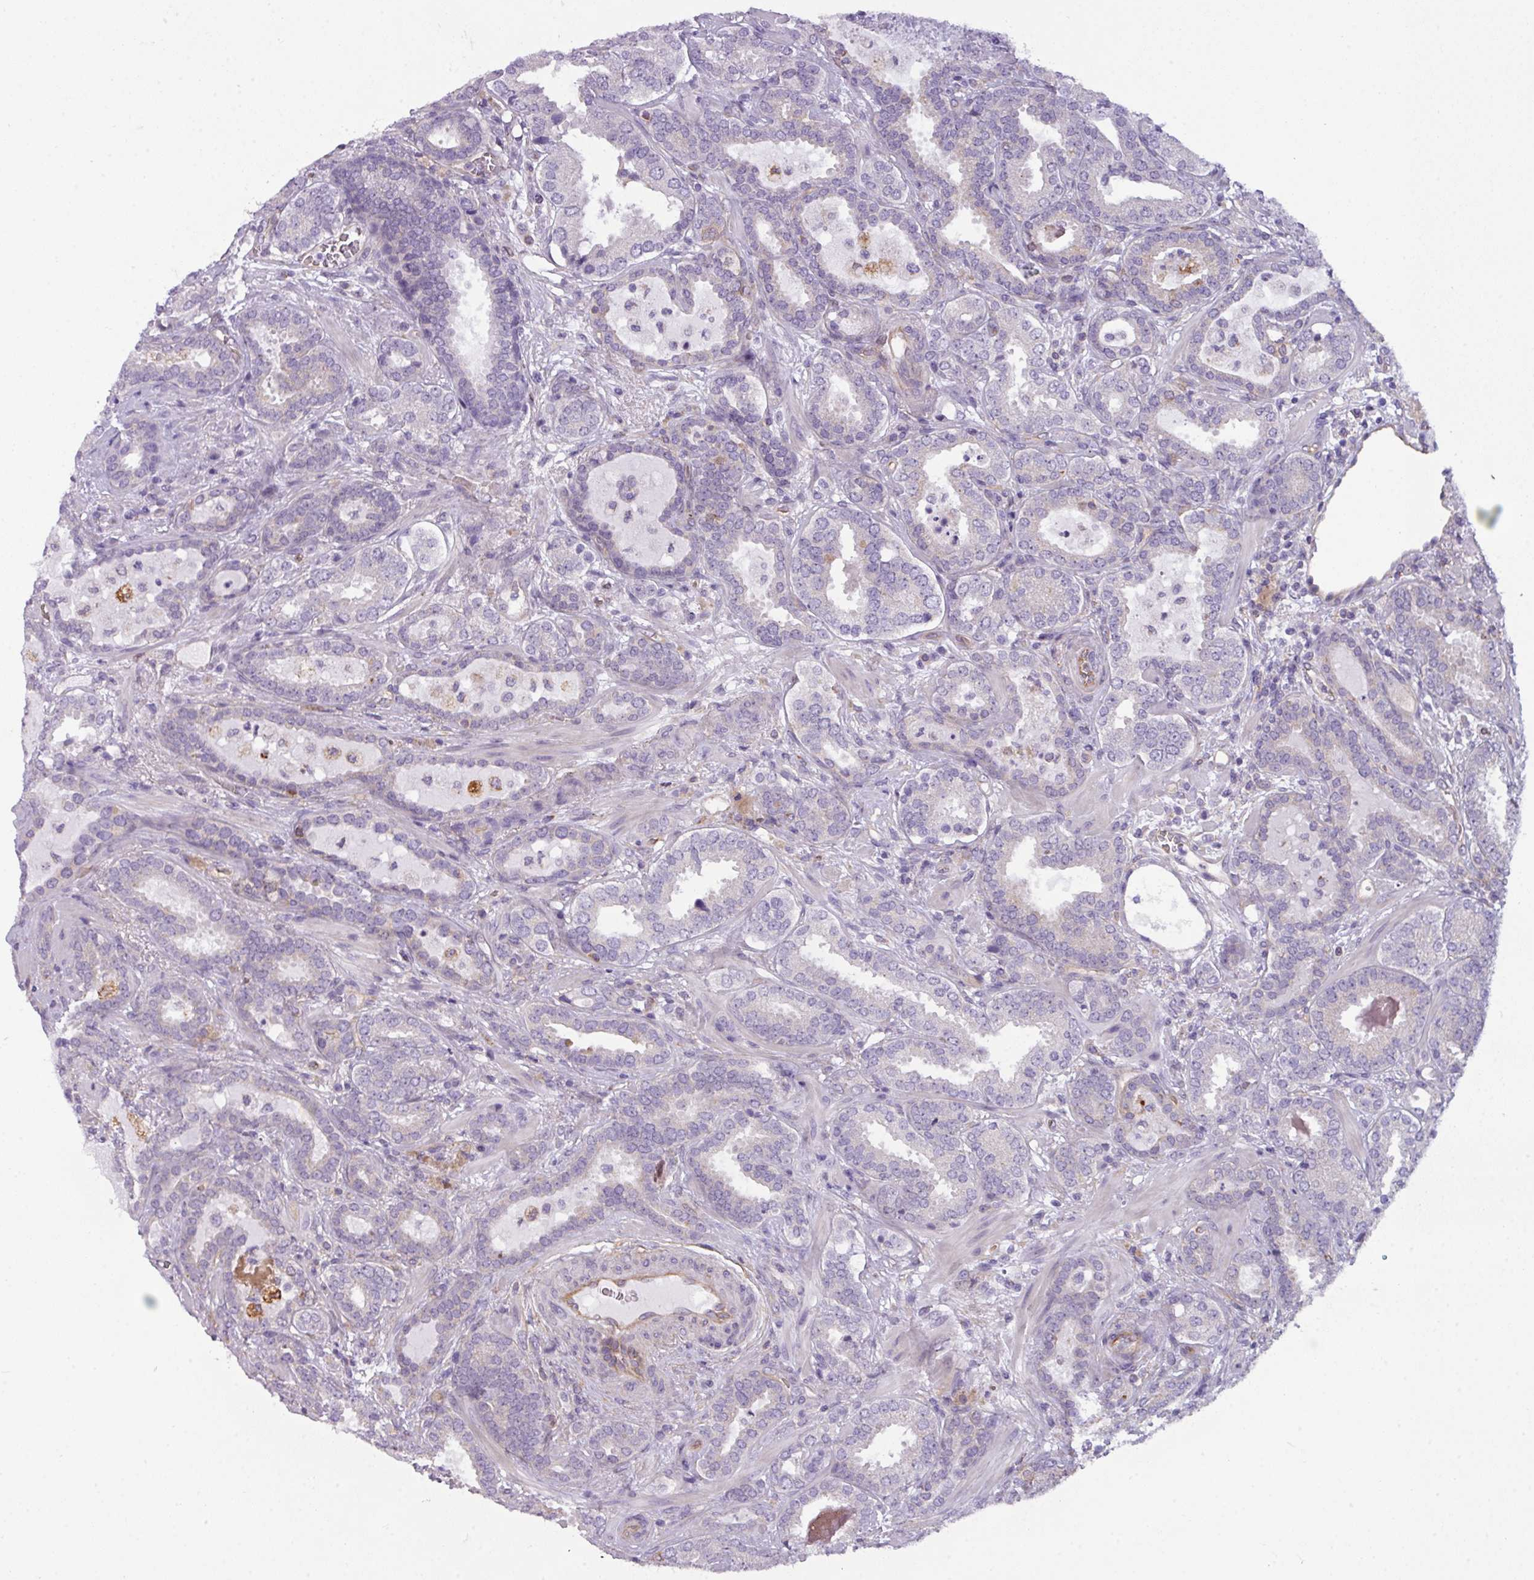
{"staining": {"intensity": "negative", "quantity": "none", "location": "none"}, "tissue": "prostate cancer", "cell_type": "Tumor cells", "image_type": "cancer", "snomed": [{"axis": "morphology", "description": "Adenocarcinoma, High grade"}, {"axis": "topography", "description": "Prostate"}], "caption": "Immunohistochemical staining of prostate cancer (adenocarcinoma (high-grade)) reveals no significant positivity in tumor cells.", "gene": "BUD23", "patient": {"sex": "male", "age": 65}}